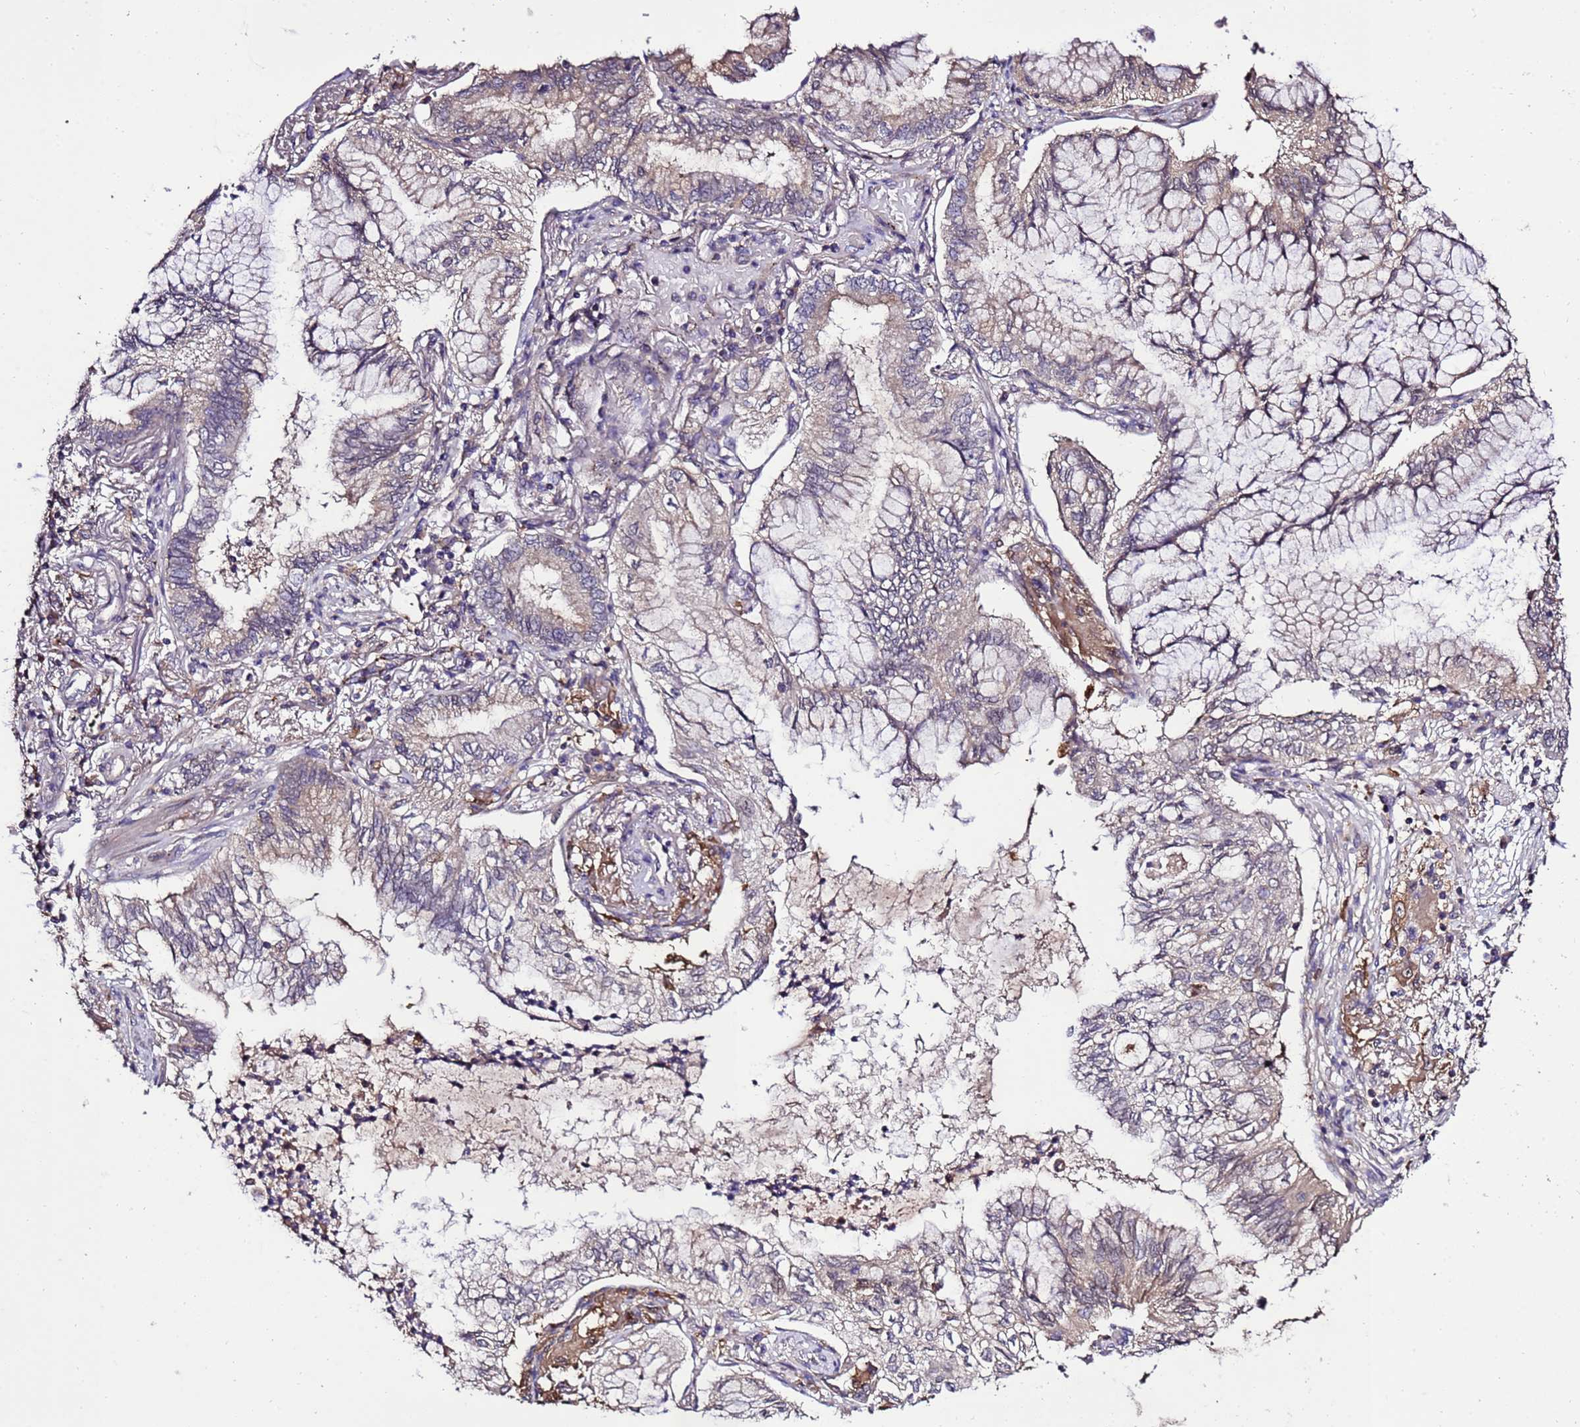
{"staining": {"intensity": "weak", "quantity": "25%-75%", "location": "cytoplasmic/membranous"}, "tissue": "lung cancer", "cell_type": "Tumor cells", "image_type": "cancer", "snomed": [{"axis": "morphology", "description": "Adenocarcinoma, NOS"}, {"axis": "topography", "description": "Lung"}], "caption": "A brown stain highlights weak cytoplasmic/membranous positivity of a protein in lung cancer (adenocarcinoma) tumor cells.", "gene": "ZNF329", "patient": {"sex": "female", "age": 70}}